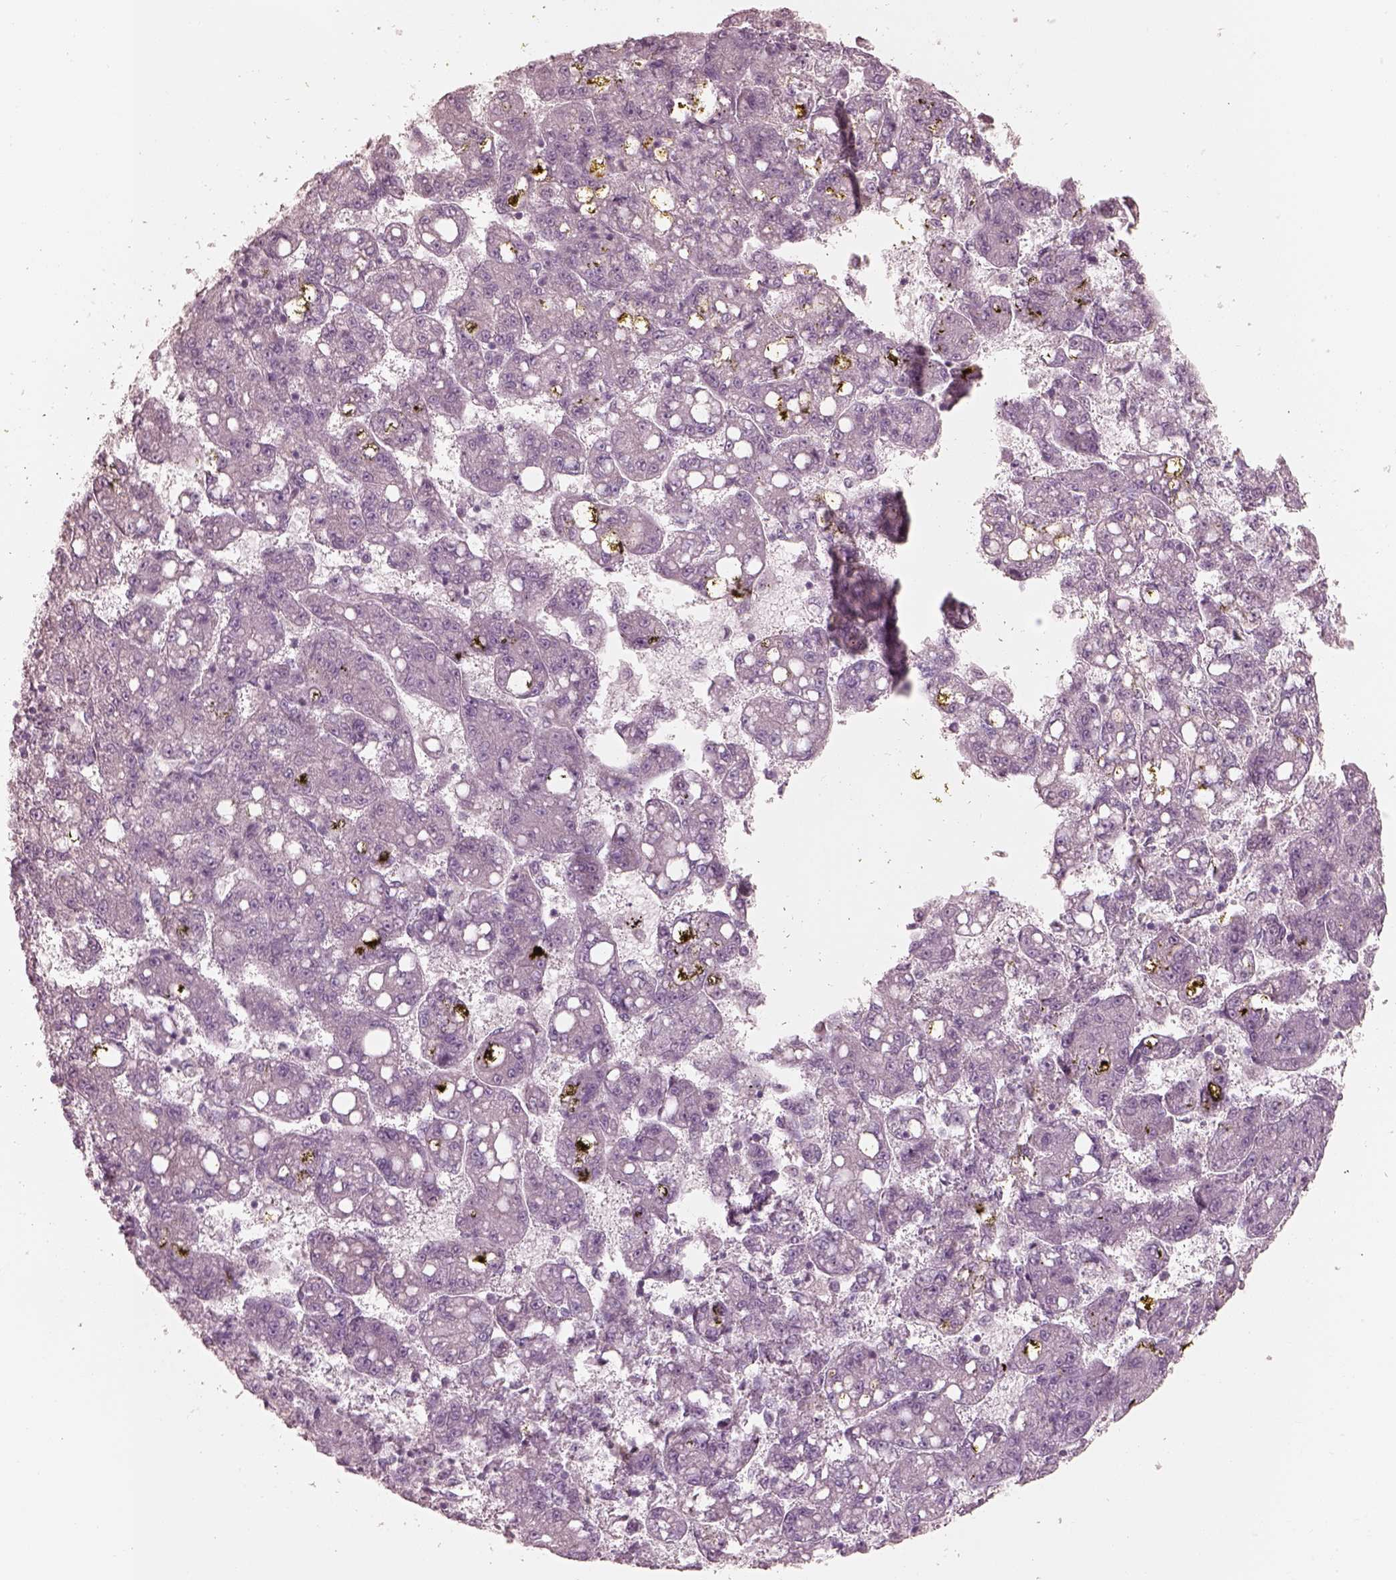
{"staining": {"intensity": "negative", "quantity": "none", "location": "none"}, "tissue": "liver cancer", "cell_type": "Tumor cells", "image_type": "cancer", "snomed": [{"axis": "morphology", "description": "Carcinoma, Hepatocellular, NOS"}, {"axis": "topography", "description": "Liver"}], "caption": "Tumor cells show no significant expression in hepatocellular carcinoma (liver).", "gene": "RAB3C", "patient": {"sex": "female", "age": 65}}